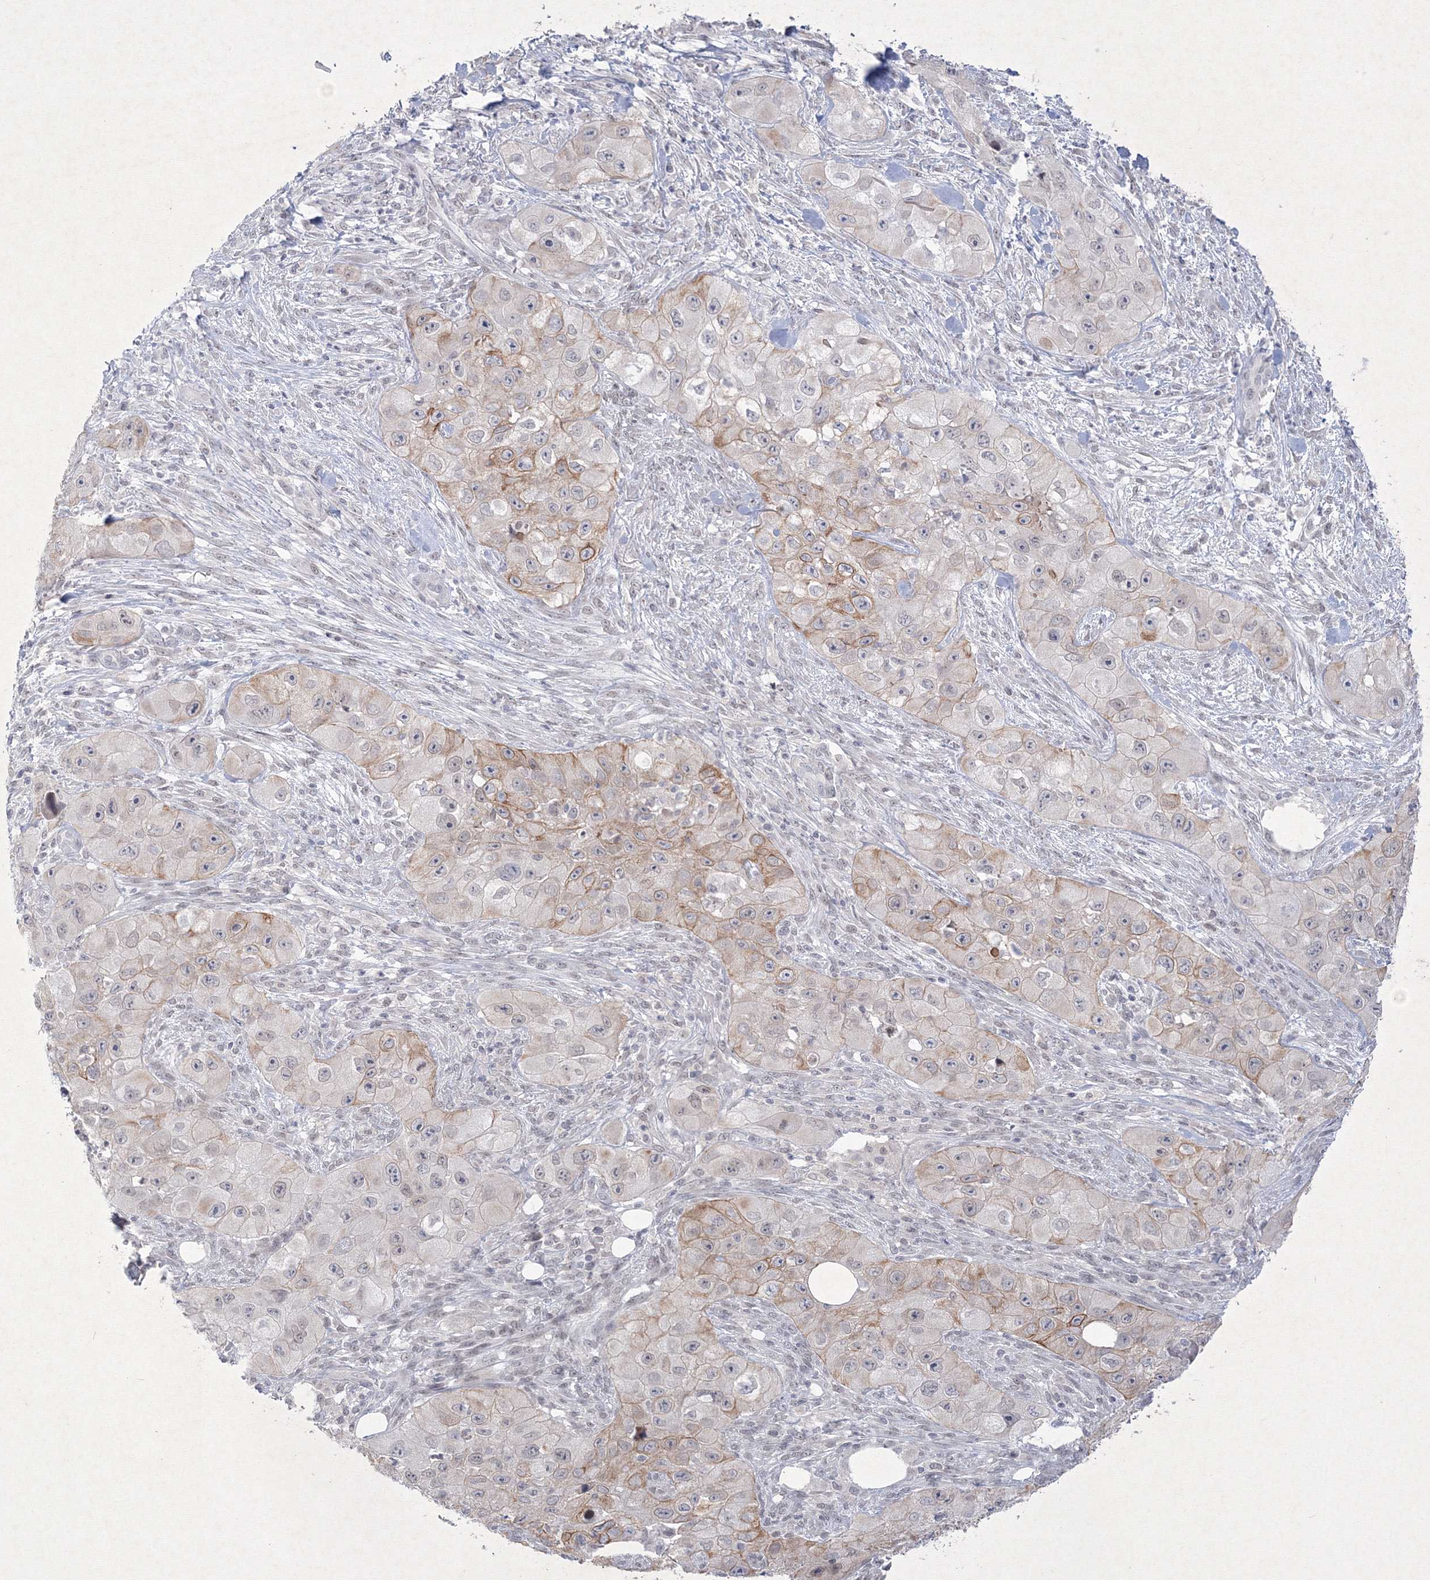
{"staining": {"intensity": "moderate", "quantity": "<25%", "location": "cytoplasmic/membranous"}, "tissue": "skin cancer", "cell_type": "Tumor cells", "image_type": "cancer", "snomed": [{"axis": "morphology", "description": "Squamous cell carcinoma, NOS"}, {"axis": "topography", "description": "Skin"}, {"axis": "topography", "description": "Subcutis"}], "caption": "Brown immunohistochemical staining in human squamous cell carcinoma (skin) demonstrates moderate cytoplasmic/membranous expression in approximately <25% of tumor cells.", "gene": "NXPE3", "patient": {"sex": "male", "age": 73}}